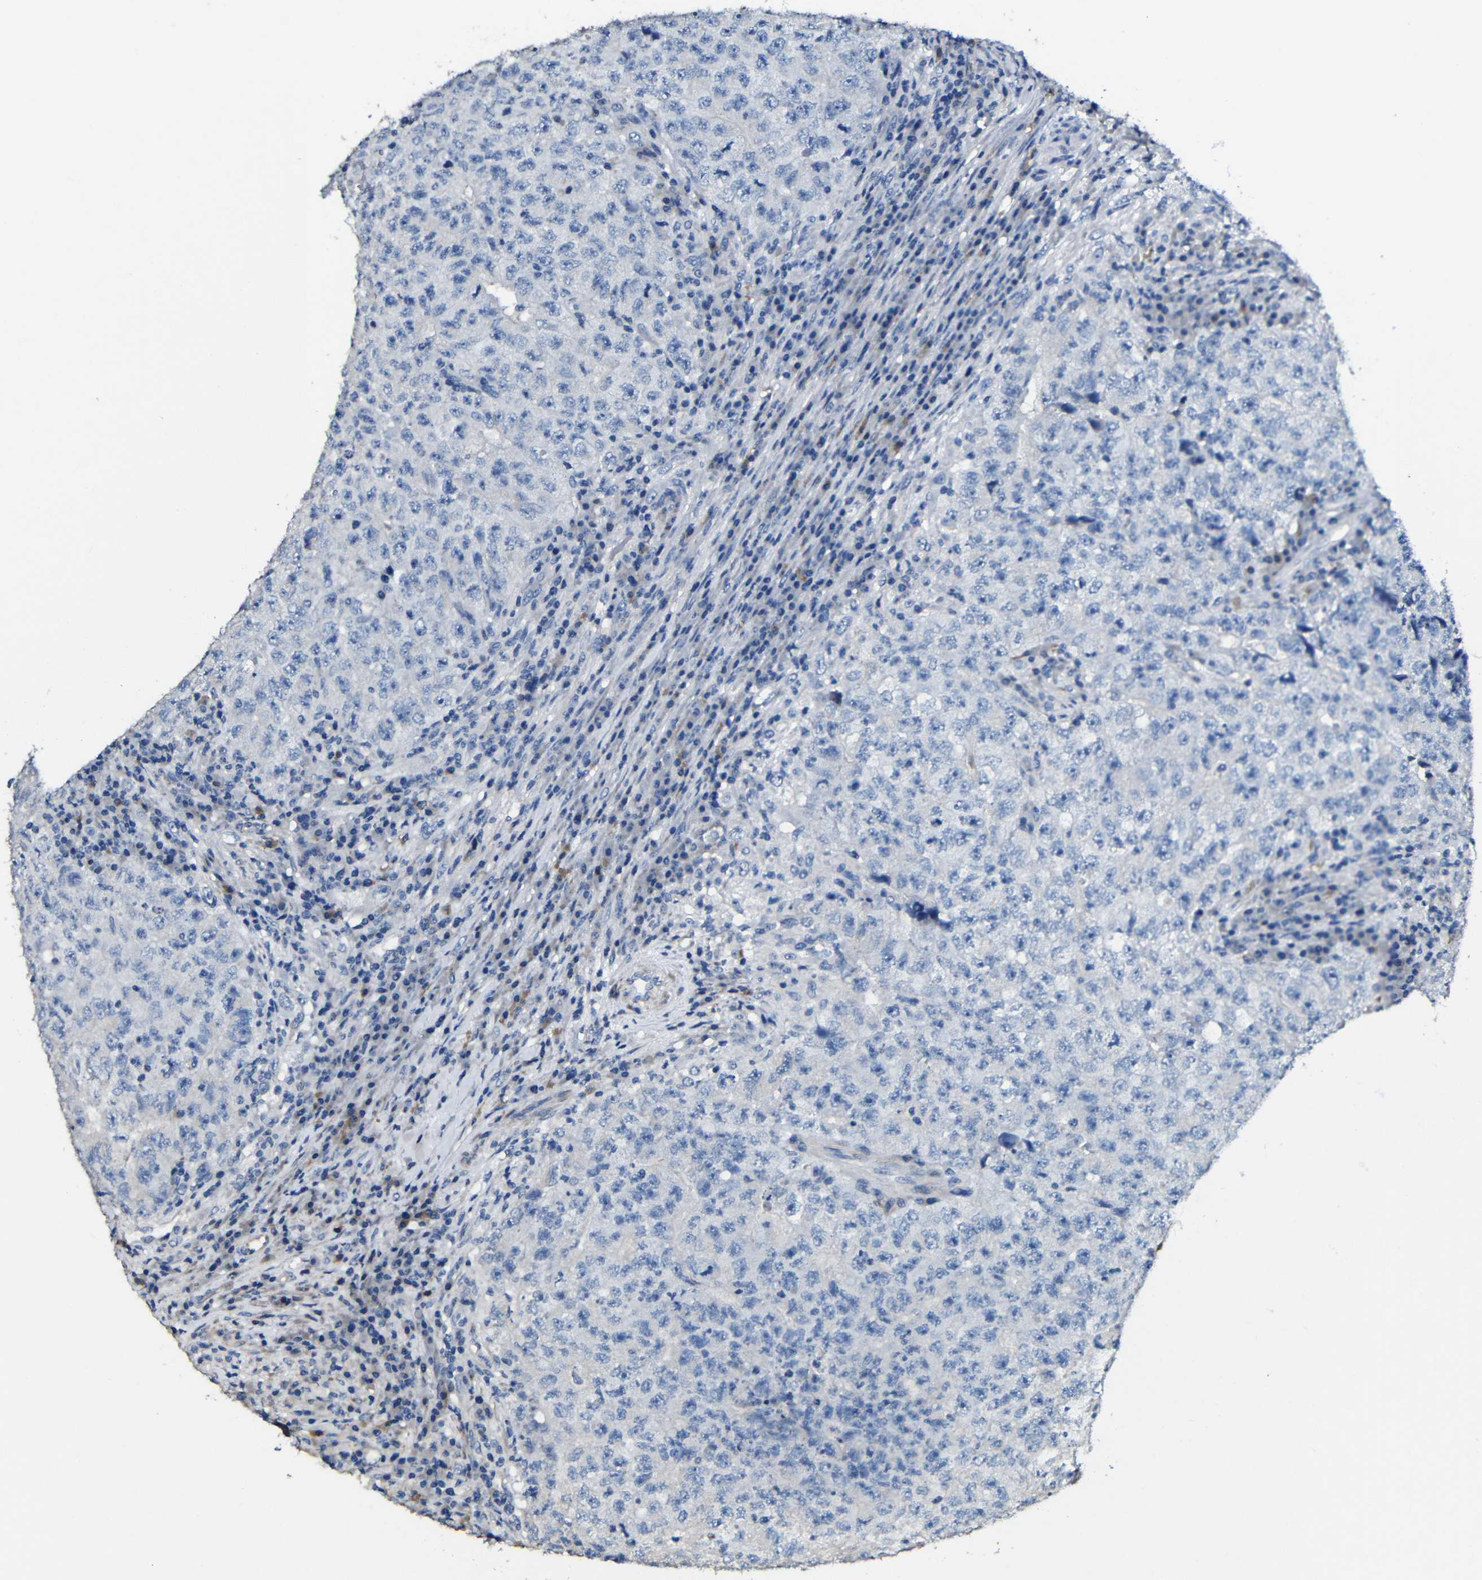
{"staining": {"intensity": "negative", "quantity": "none", "location": "none"}, "tissue": "testis cancer", "cell_type": "Tumor cells", "image_type": "cancer", "snomed": [{"axis": "morphology", "description": "Necrosis, NOS"}, {"axis": "morphology", "description": "Carcinoma, Embryonal, NOS"}, {"axis": "topography", "description": "Testis"}], "caption": "IHC photomicrograph of human testis embryonal carcinoma stained for a protein (brown), which demonstrates no staining in tumor cells.", "gene": "ACKR2", "patient": {"sex": "male", "age": 19}}